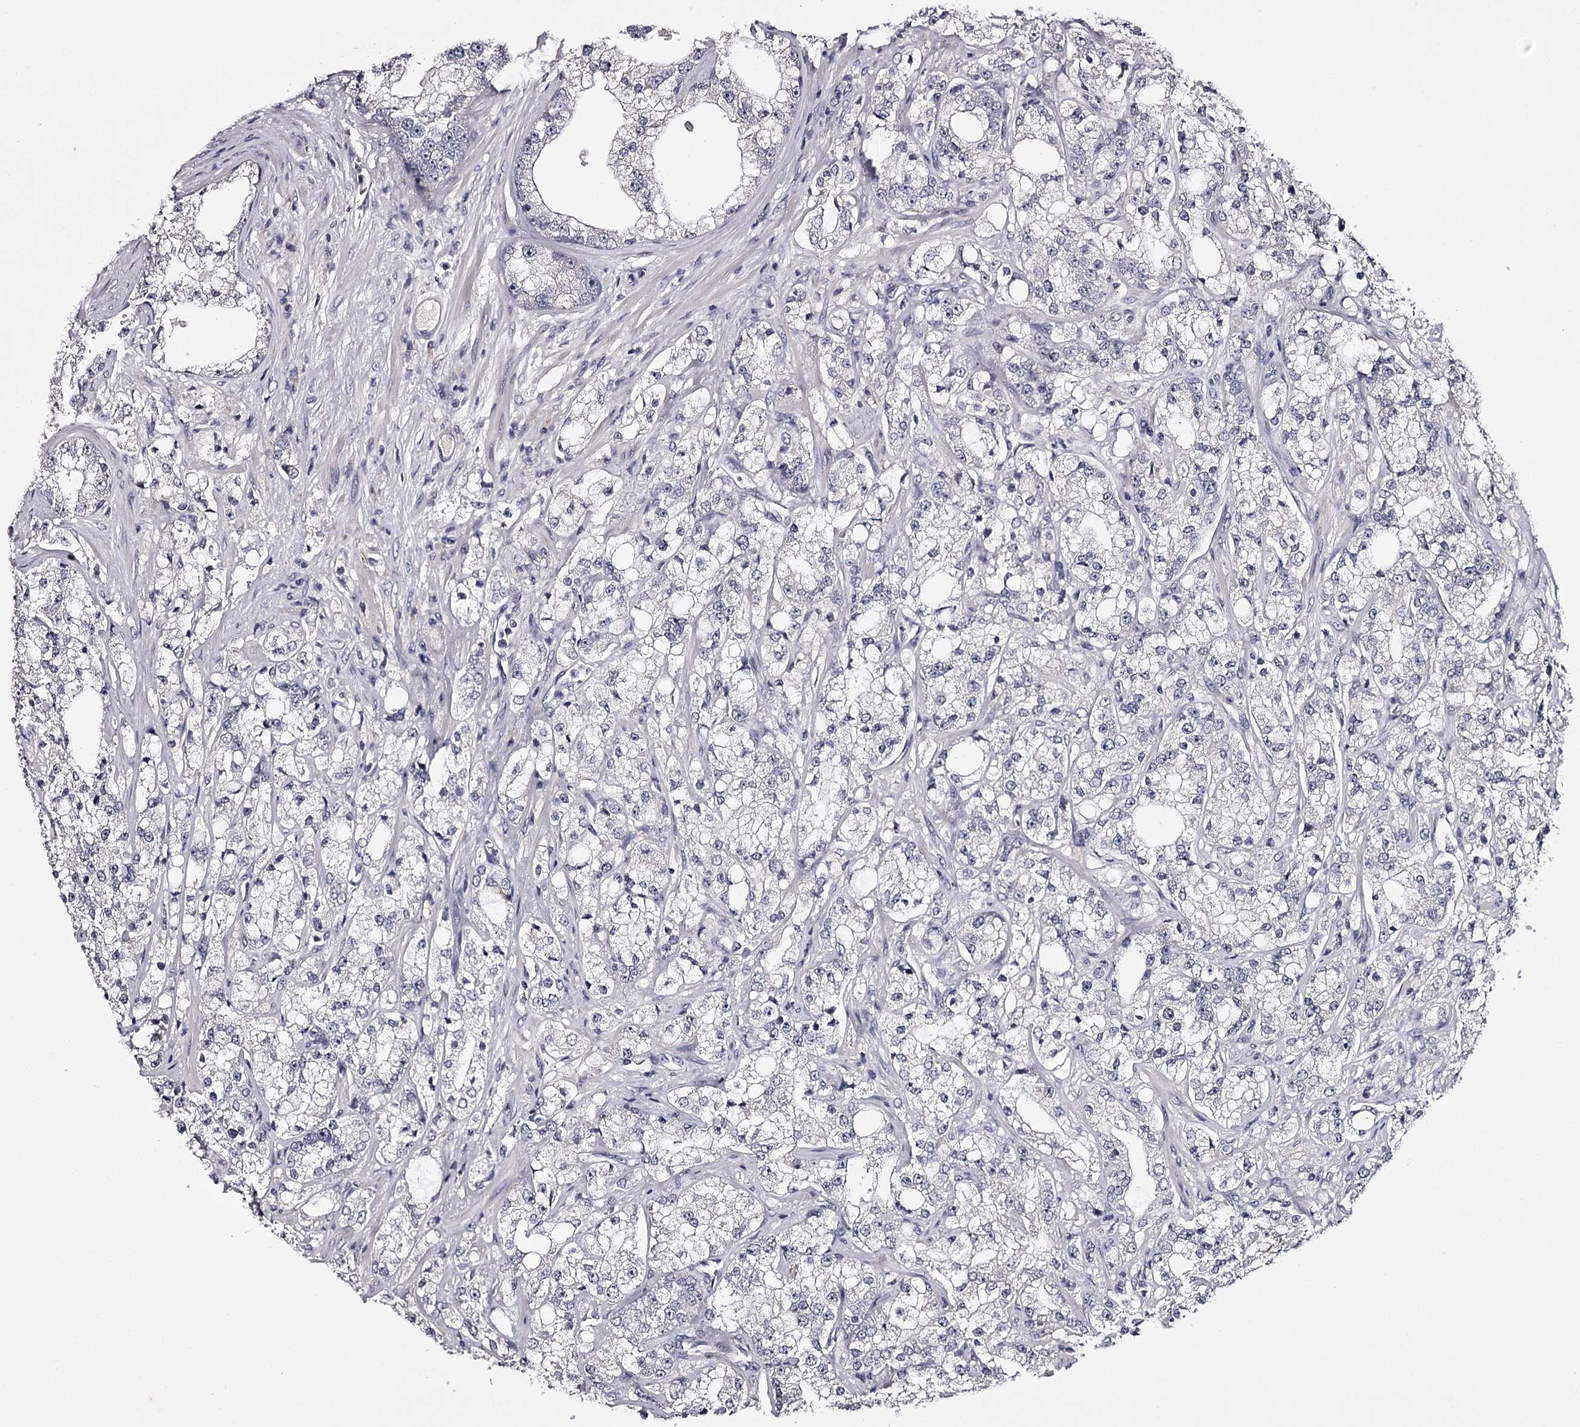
{"staining": {"intensity": "negative", "quantity": "none", "location": "none"}, "tissue": "prostate cancer", "cell_type": "Tumor cells", "image_type": "cancer", "snomed": [{"axis": "morphology", "description": "Adenocarcinoma, High grade"}, {"axis": "topography", "description": "Prostate"}], "caption": "This image is of adenocarcinoma (high-grade) (prostate) stained with immunohistochemistry to label a protein in brown with the nuclei are counter-stained blue. There is no staining in tumor cells.", "gene": "PRM2", "patient": {"sex": "male", "age": 64}}